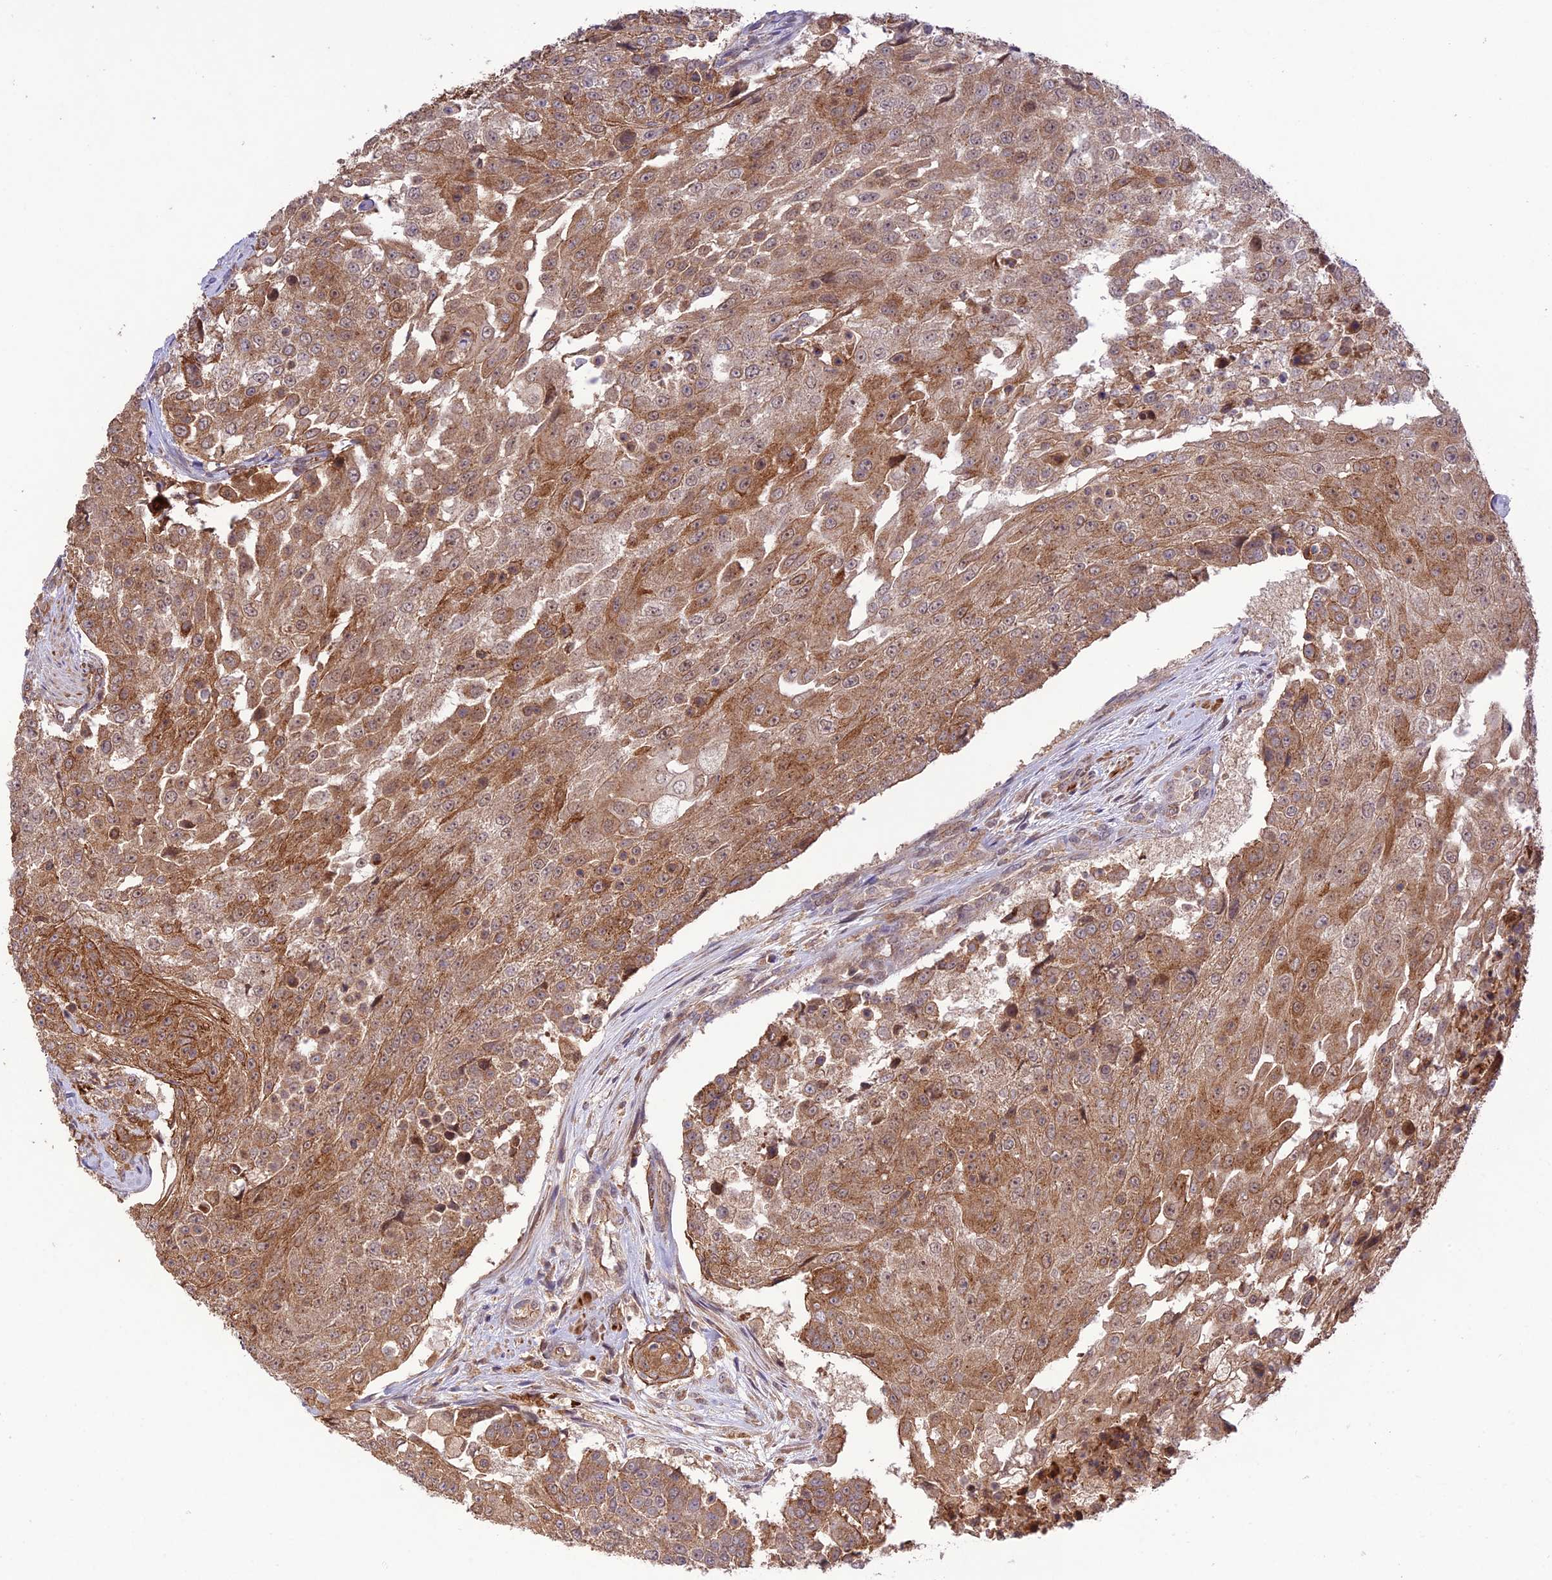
{"staining": {"intensity": "moderate", "quantity": ">75%", "location": "cytoplasmic/membranous"}, "tissue": "urothelial cancer", "cell_type": "Tumor cells", "image_type": "cancer", "snomed": [{"axis": "morphology", "description": "Urothelial carcinoma, High grade"}, {"axis": "topography", "description": "Urinary bladder"}], "caption": "High-magnification brightfield microscopy of urothelial cancer stained with DAB (3,3'-diaminobenzidine) (brown) and counterstained with hematoxylin (blue). tumor cells exhibit moderate cytoplasmic/membranous staining is appreciated in about>75% of cells.", "gene": "FCHSD1", "patient": {"sex": "female", "age": 63}}